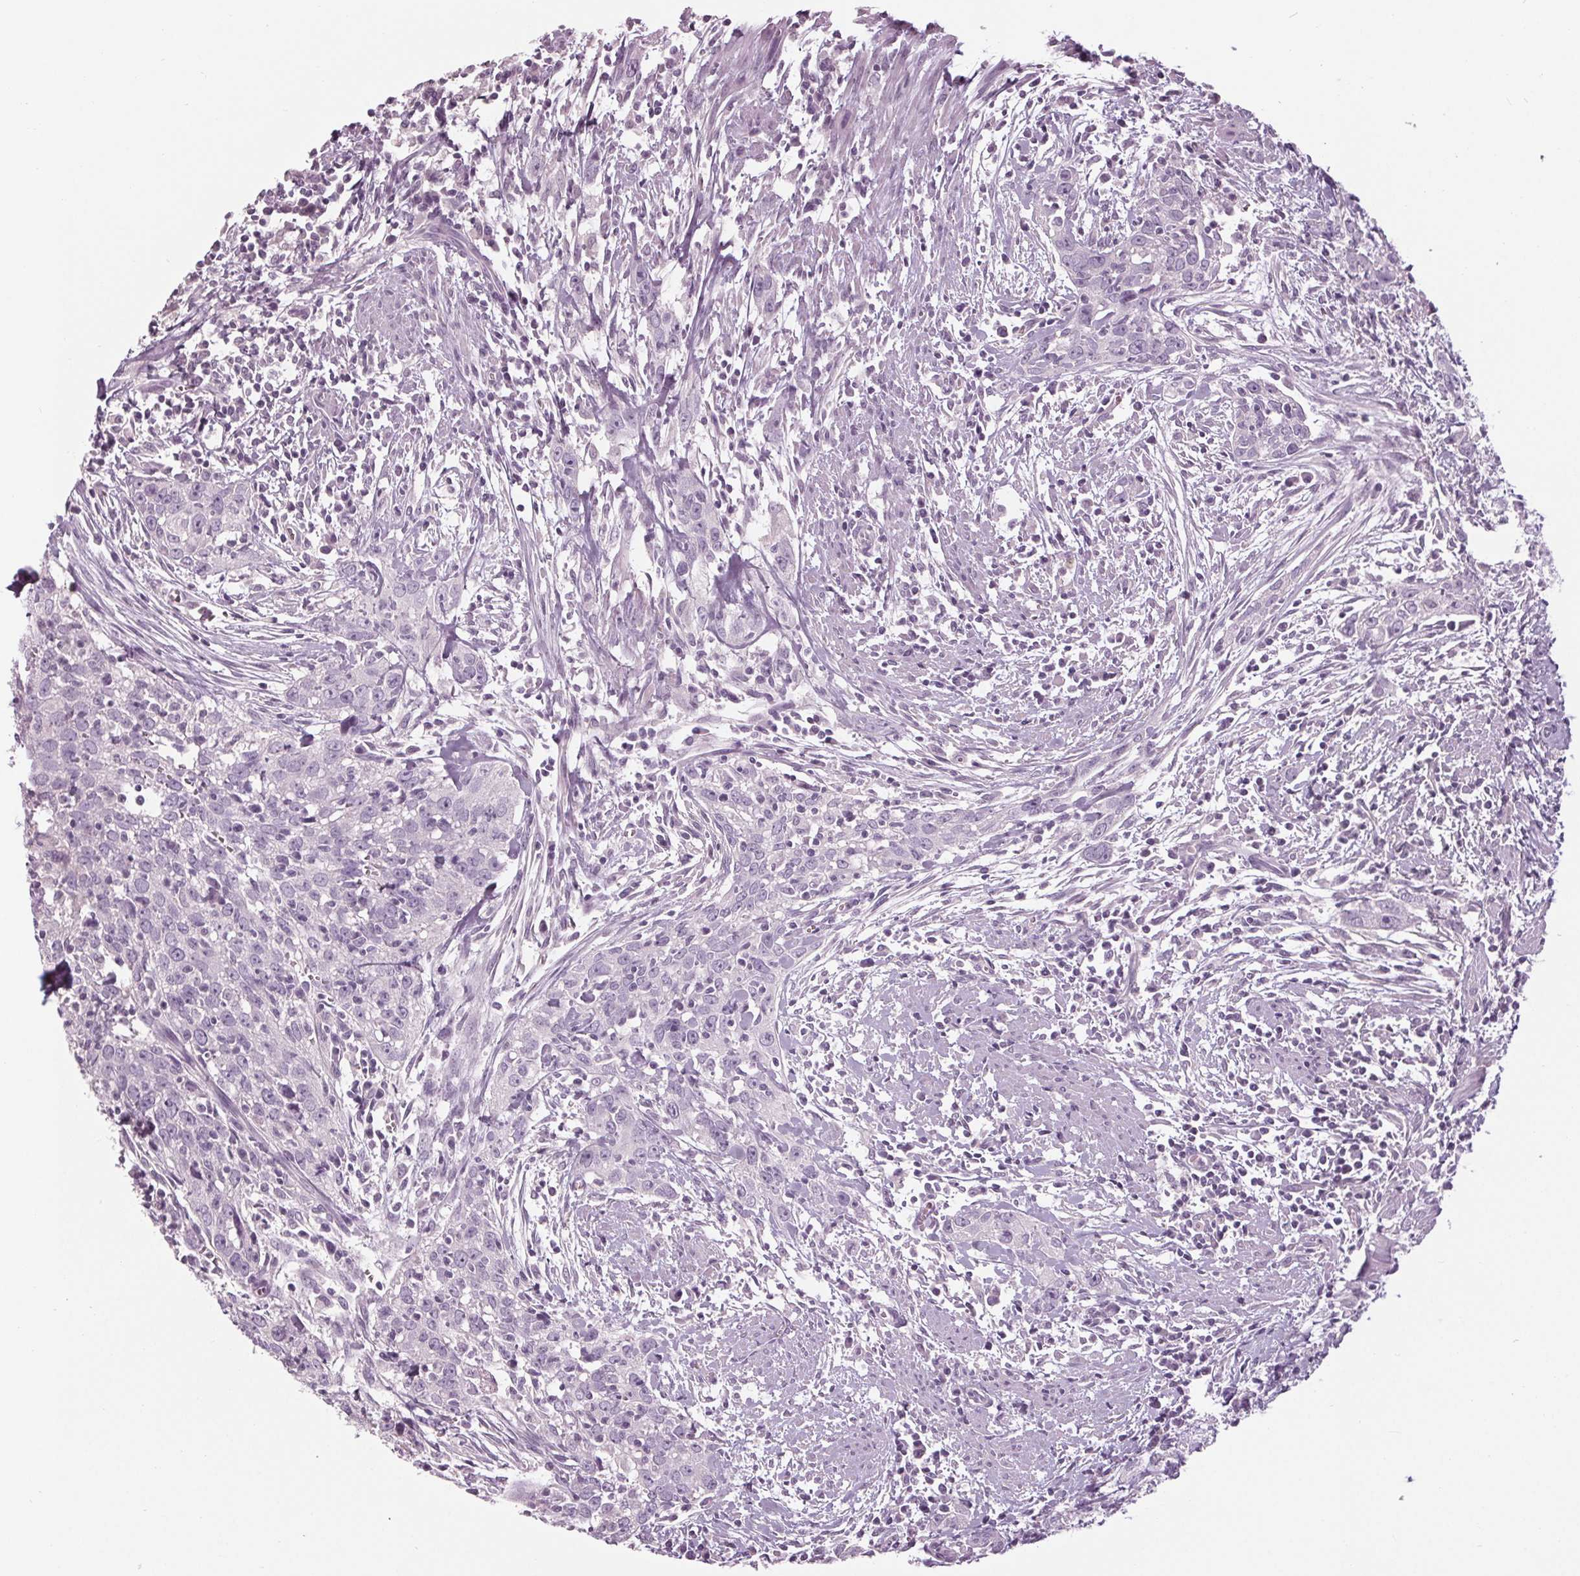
{"staining": {"intensity": "negative", "quantity": "none", "location": "none"}, "tissue": "urothelial cancer", "cell_type": "Tumor cells", "image_type": "cancer", "snomed": [{"axis": "morphology", "description": "Urothelial carcinoma, High grade"}, {"axis": "topography", "description": "Urinary bladder"}], "caption": "DAB immunohistochemical staining of human urothelial carcinoma (high-grade) reveals no significant staining in tumor cells. (DAB IHC, high magnification).", "gene": "TNNC2", "patient": {"sex": "male", "age": 83}}